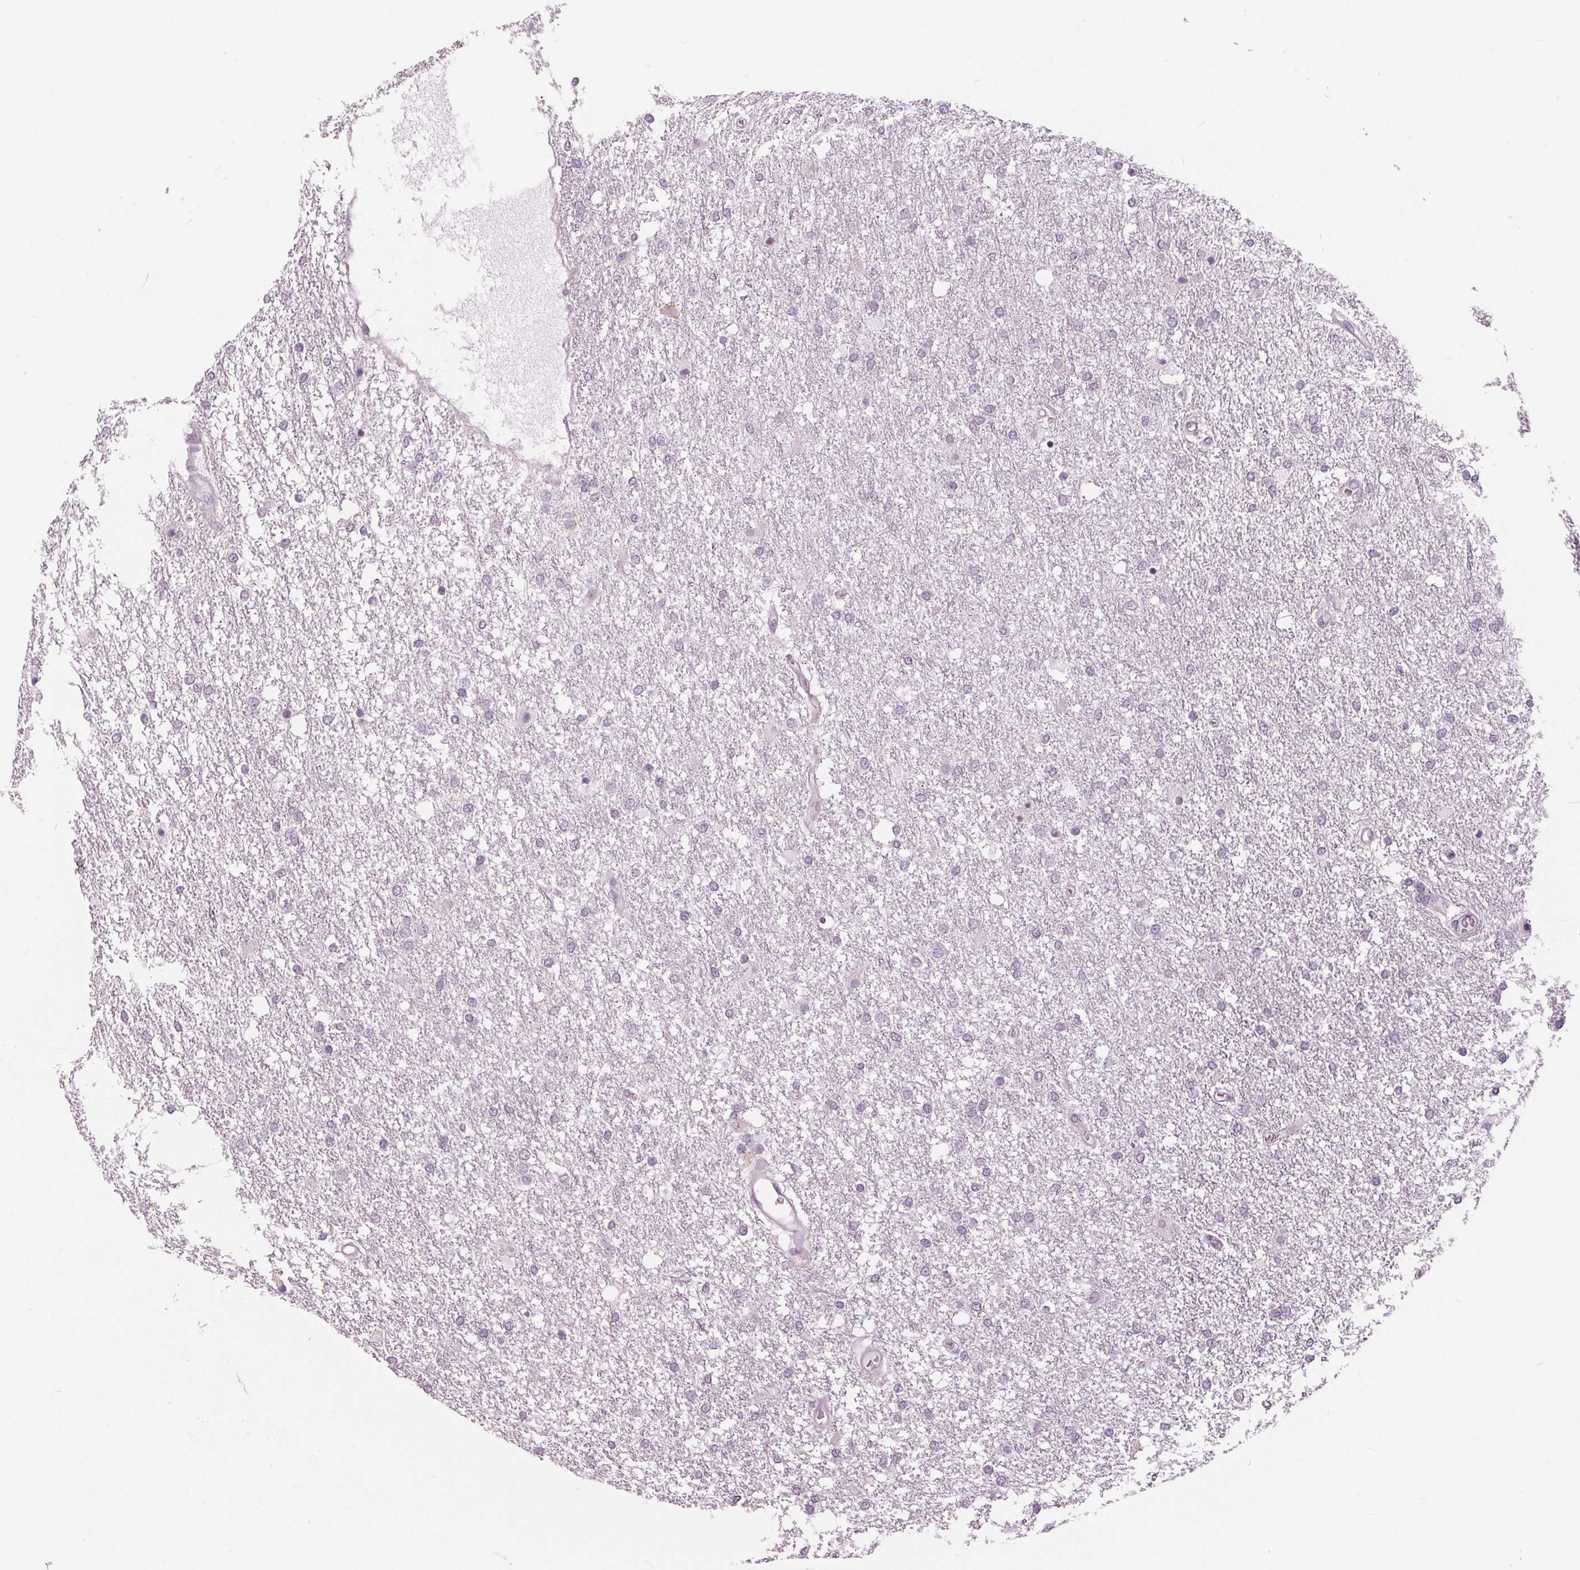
{"staining": {"intensity": "negative", "quantity": "none", "location": "none"}, "tissue": "glioma", "cell_type": "Tumor cells", "image_type": "cancer", "snomed": [{"axis": "morphology", "description": "Glioma, malignant, High grade"}, {"axis": "topography", "description": "Brain"}], "caption": "Glioma was stained to show a protein in brown. There is no significant expression in tumor cells. (DAB (3,3'-diaminobenzidine) IHC with hematoxylin counter stain).", "gene": "SAMD4A", "patient": {"sex": "female", "age": 61}}